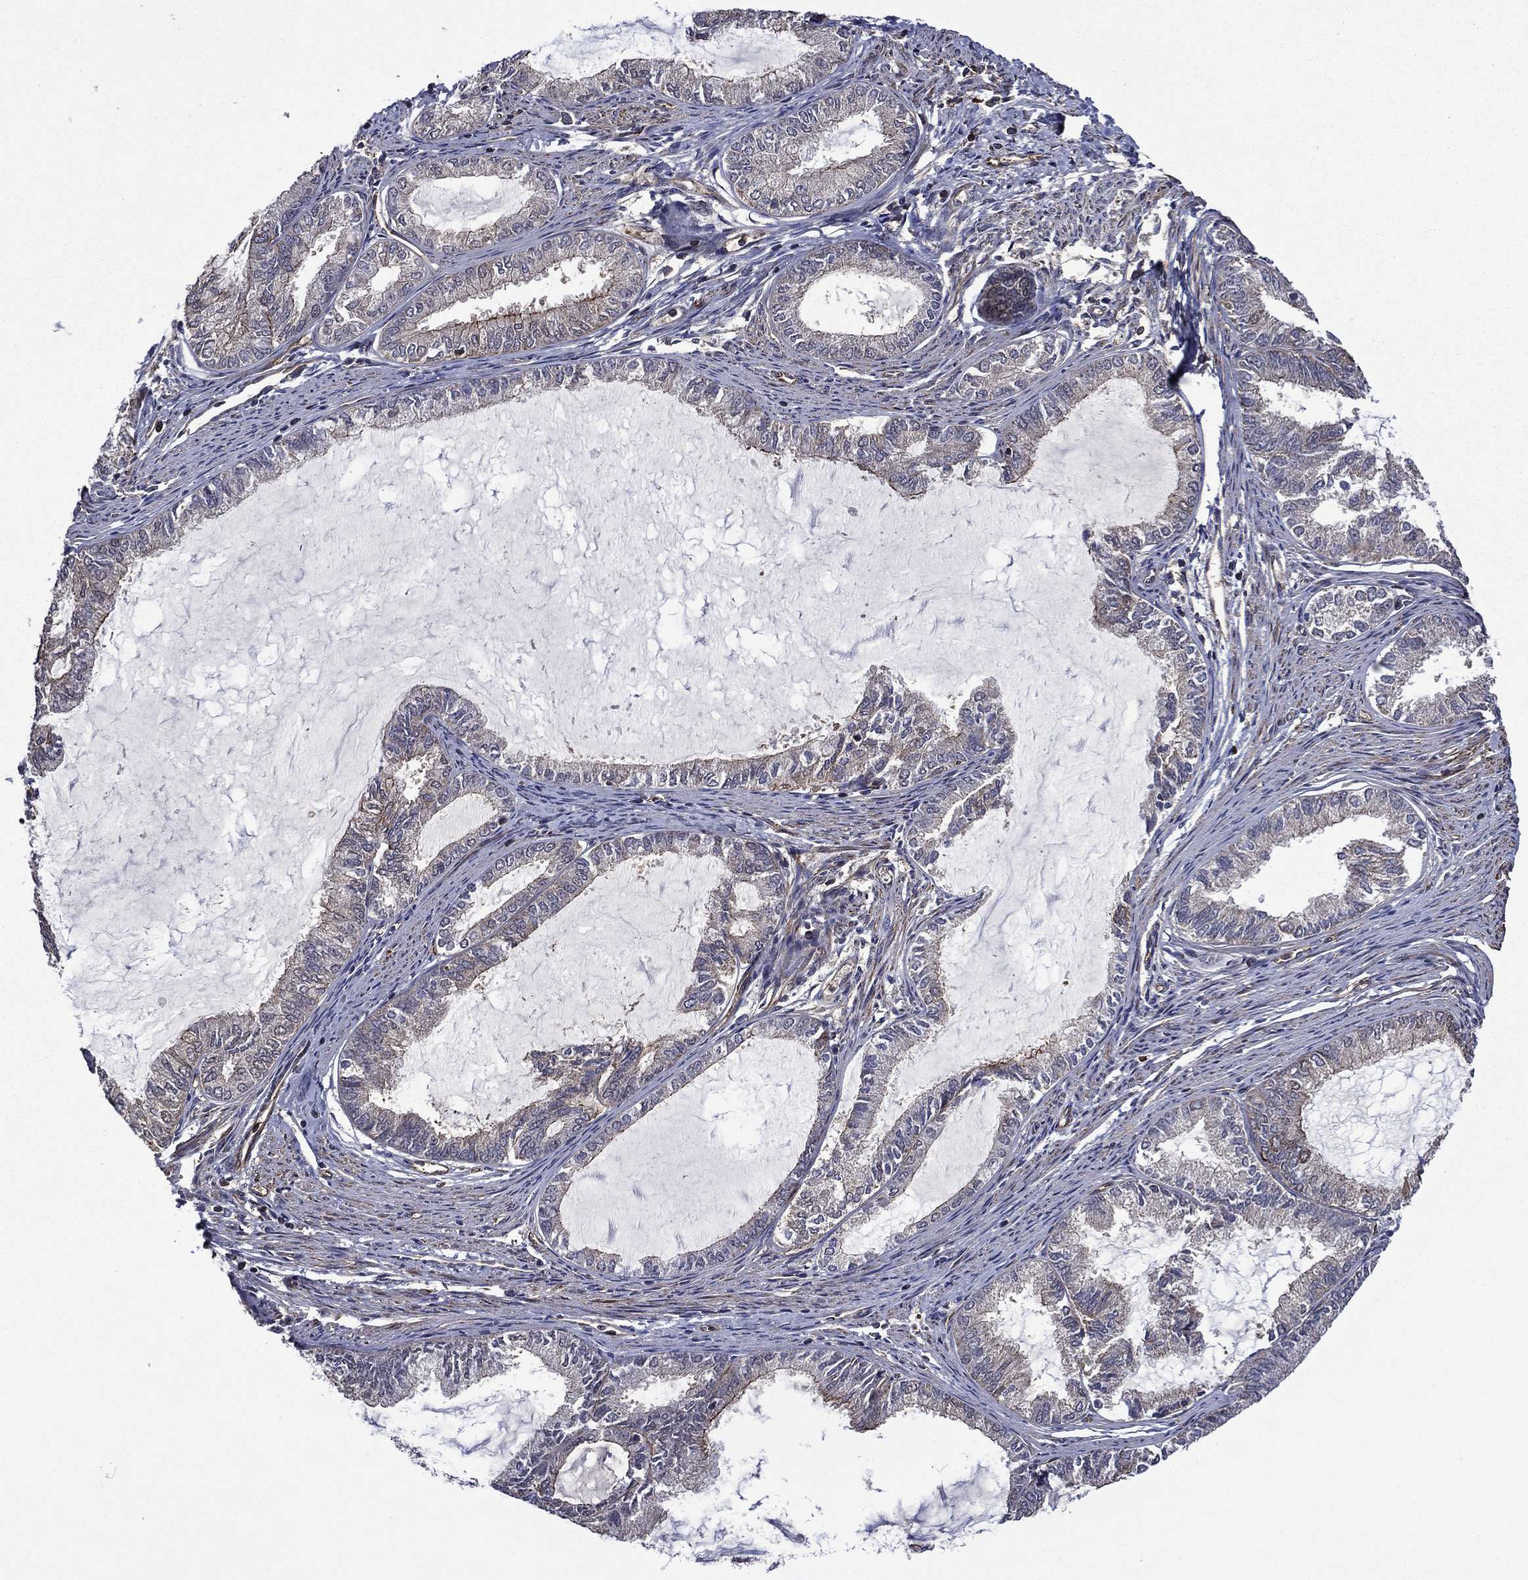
{"staining": {"intensity": "strong", "quantity": "<25%", "location": "cytoplasmic/membranous"}, "tissue": "endometrial cancer", "cell_type": "Tumor cells", "image_type": "cancer", "snomed": [{"axis": "morphology", "description": "Adenocarcinoma, NOS"}, {"axis": "topography", "description": "Endometrium"}], "caption": "Endometrial adenocarcinoma was stained to show a protein in brown. There is medium levels of strong cytoplasmic/membranous positivity in approximately <25% of tumor cells. The staining was performed using DAB (3,3'-diaminobenzidine) to visualize the protein expression in brown, while the nuclei were stained in blue with hematoxylin (Magnification: 20x).", "gene": "PLPP3", "patient": {"sex": "female", "age": 86}}